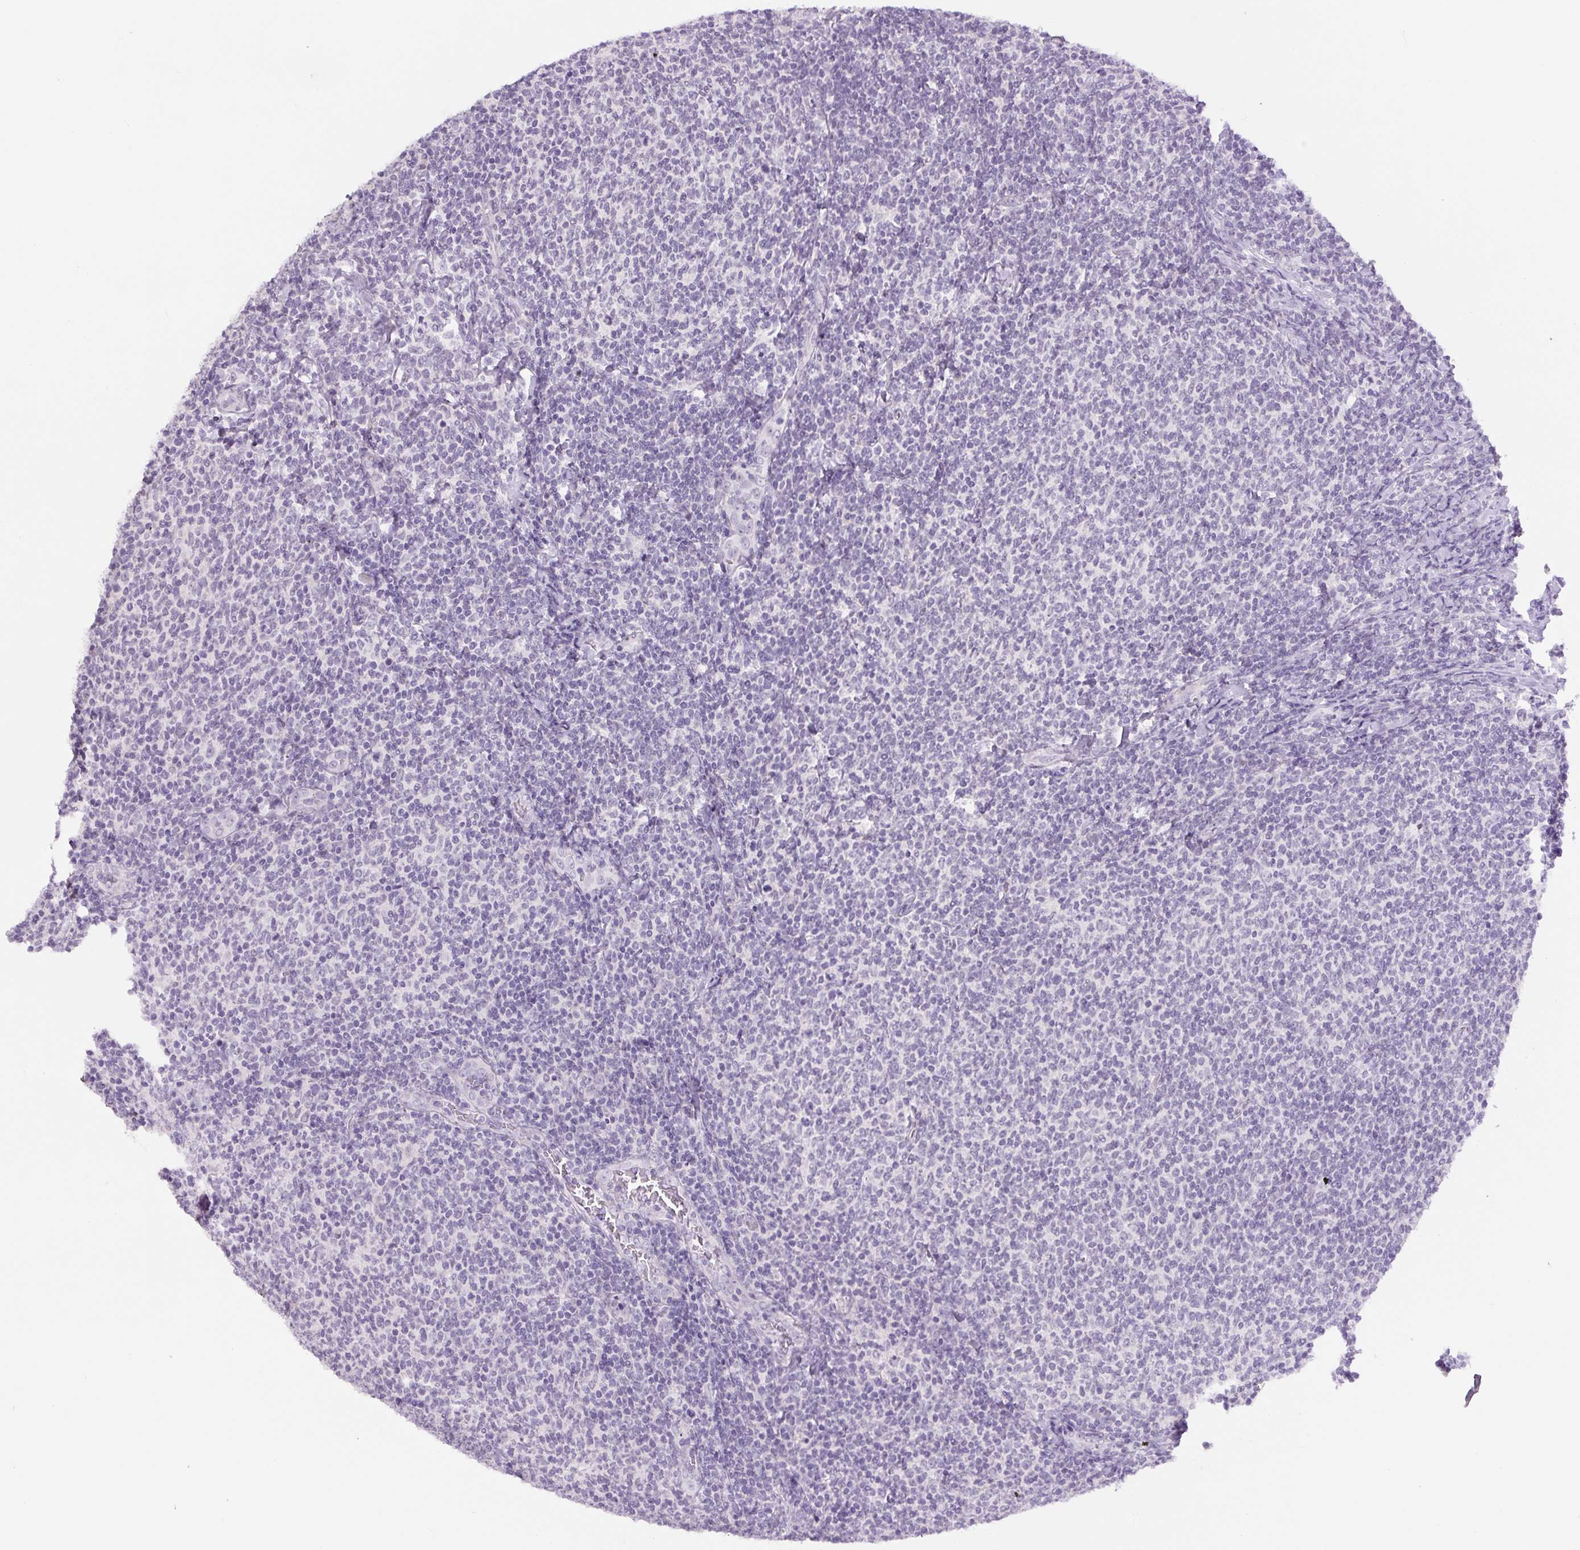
{"staining": {"intensity": "negative", "quantity": "none", "location": "none"}, "tissue": "lymphoma", "cell_type": "Tumor cells", "image_type": "cancer", "snomed": [{"axis": "morphology", "description": "Malignant lymphoma, non-Hodgkin's type, Low grade"}, {"axis": "topography", "description": "Lymph node"}], "caption": "The micrograph displays no significant positivity in tumor cells of lymphoma.", "gene": "SIX1", "patient": {"sex": "male", "age": 52}}